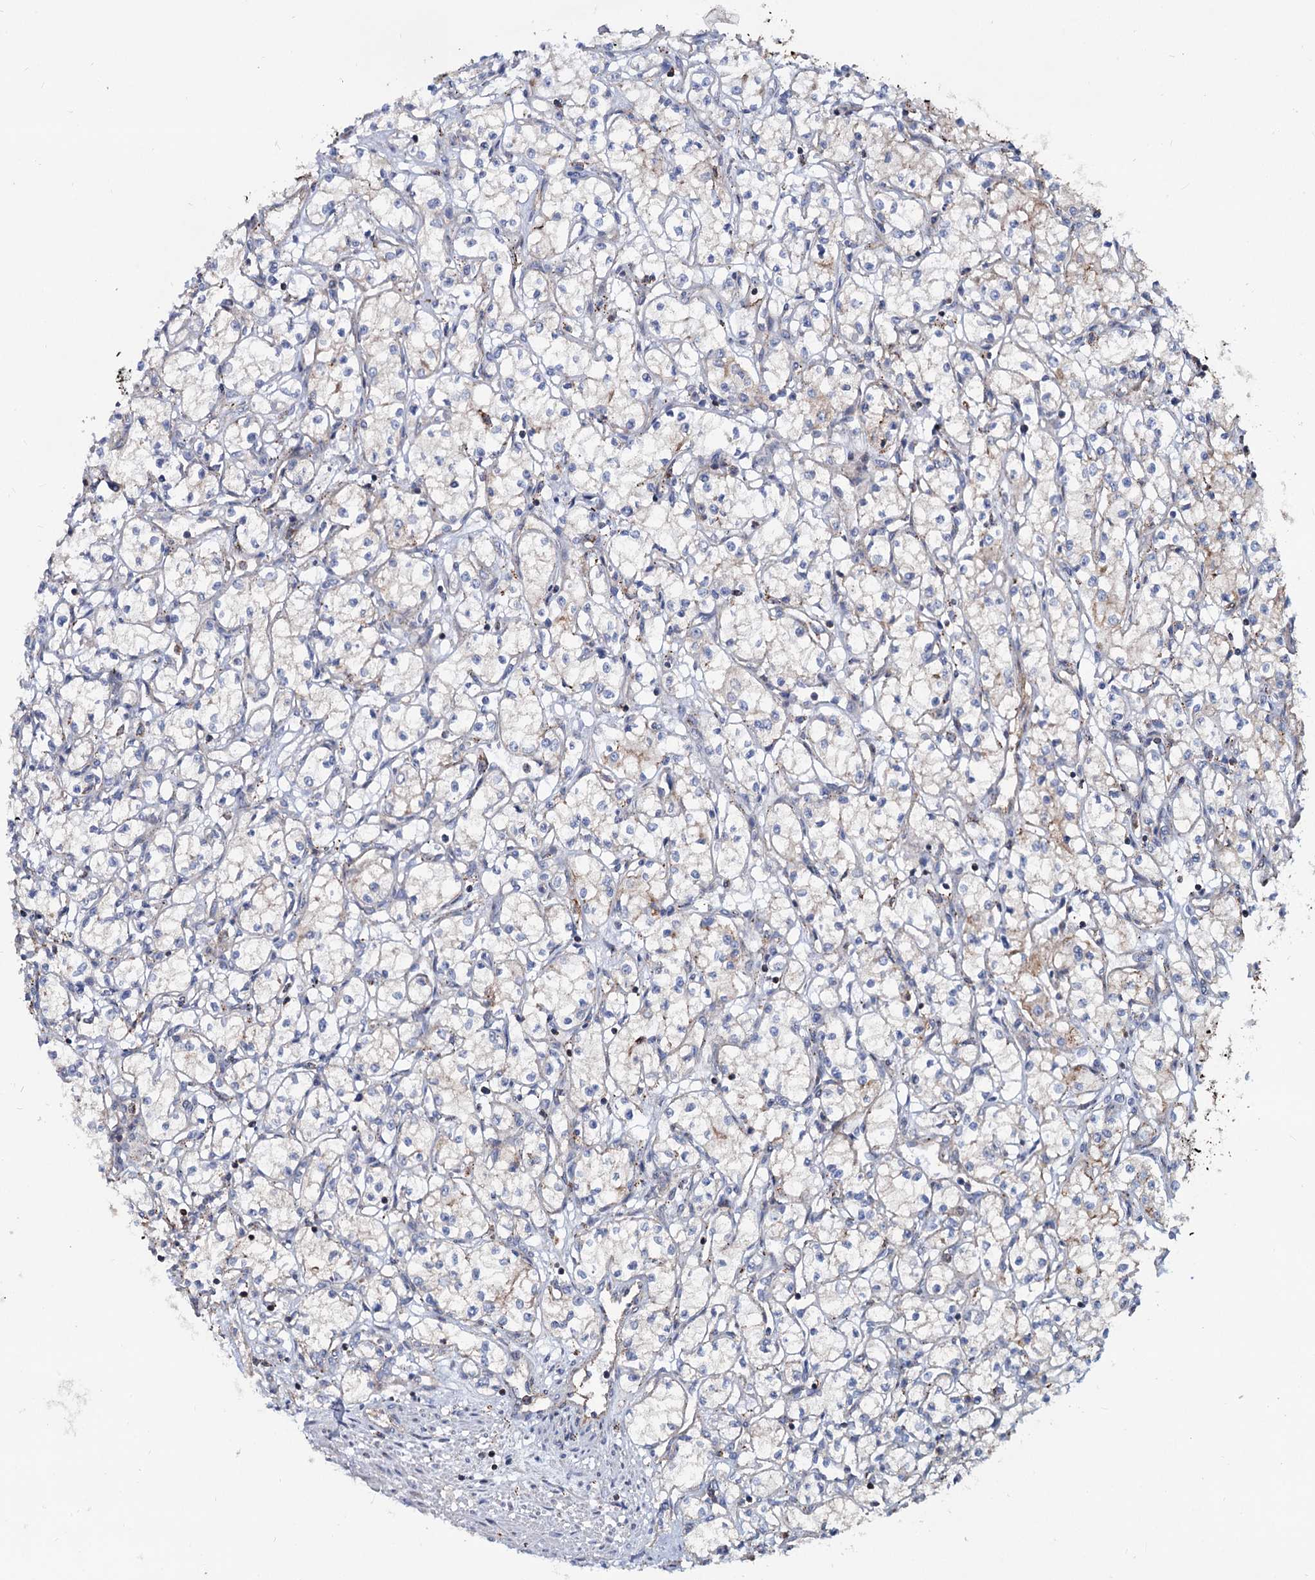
{"staining": {"intensity": "negative", "quantity": "none", "location": "none"}, "tissue": "renal cancer", "cell_type": "Tumor cells", "image_type": "cancer", "snomed": [{"axis": "morphology", "description": "Adenocarcinoma, NOS"}, {"axis": "topography", "description": "Kidney"}], "caption": "Tumor cells are negative for protein expression in human renal cancer (adenocarcinoma).", "gene": "PSEN1", "patient": {"sex": "male", "age": 59}}